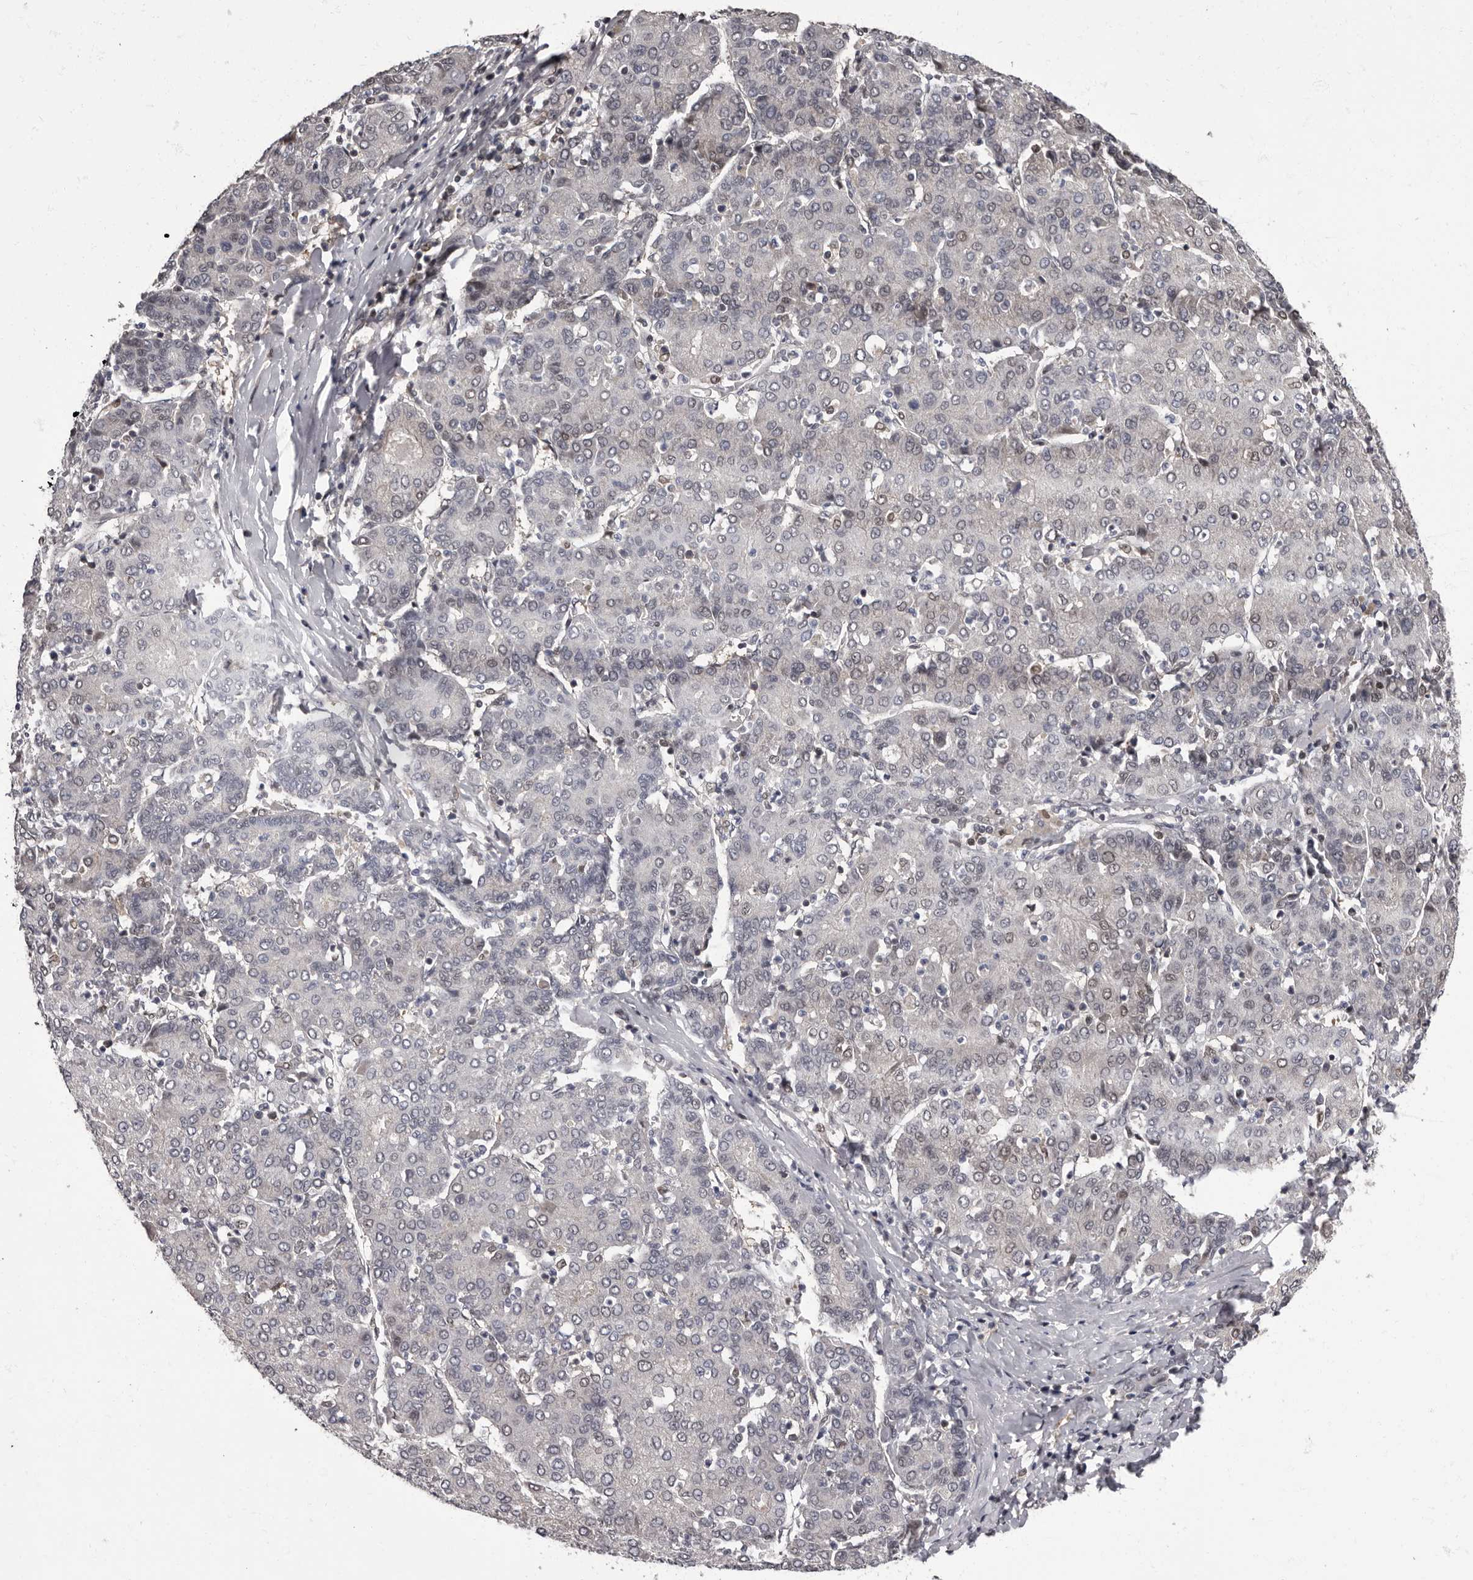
{"staining": {"intensity": "negative", "quantity": "none", "location": "none"}, "tissue": "liver cancer", "cell_type": "Tumor cells", "image_type": "cancer", "snomed": [{"axis": "morphology", "description": "Carcinoma, Hepatocellular, NOS"}, {"axis": "topography", "description": "Liver"}], "caption": "Photomicrograph shows no protein staining in tumor cells of liver cancer (hepatocellular carcinoma) tissue. (DAB (3,3'-diaminobenzidine) IHC with hematoxylin counter stain).", "gene": "C1orf50", "patient": {"sex": "male", "age": 65}}